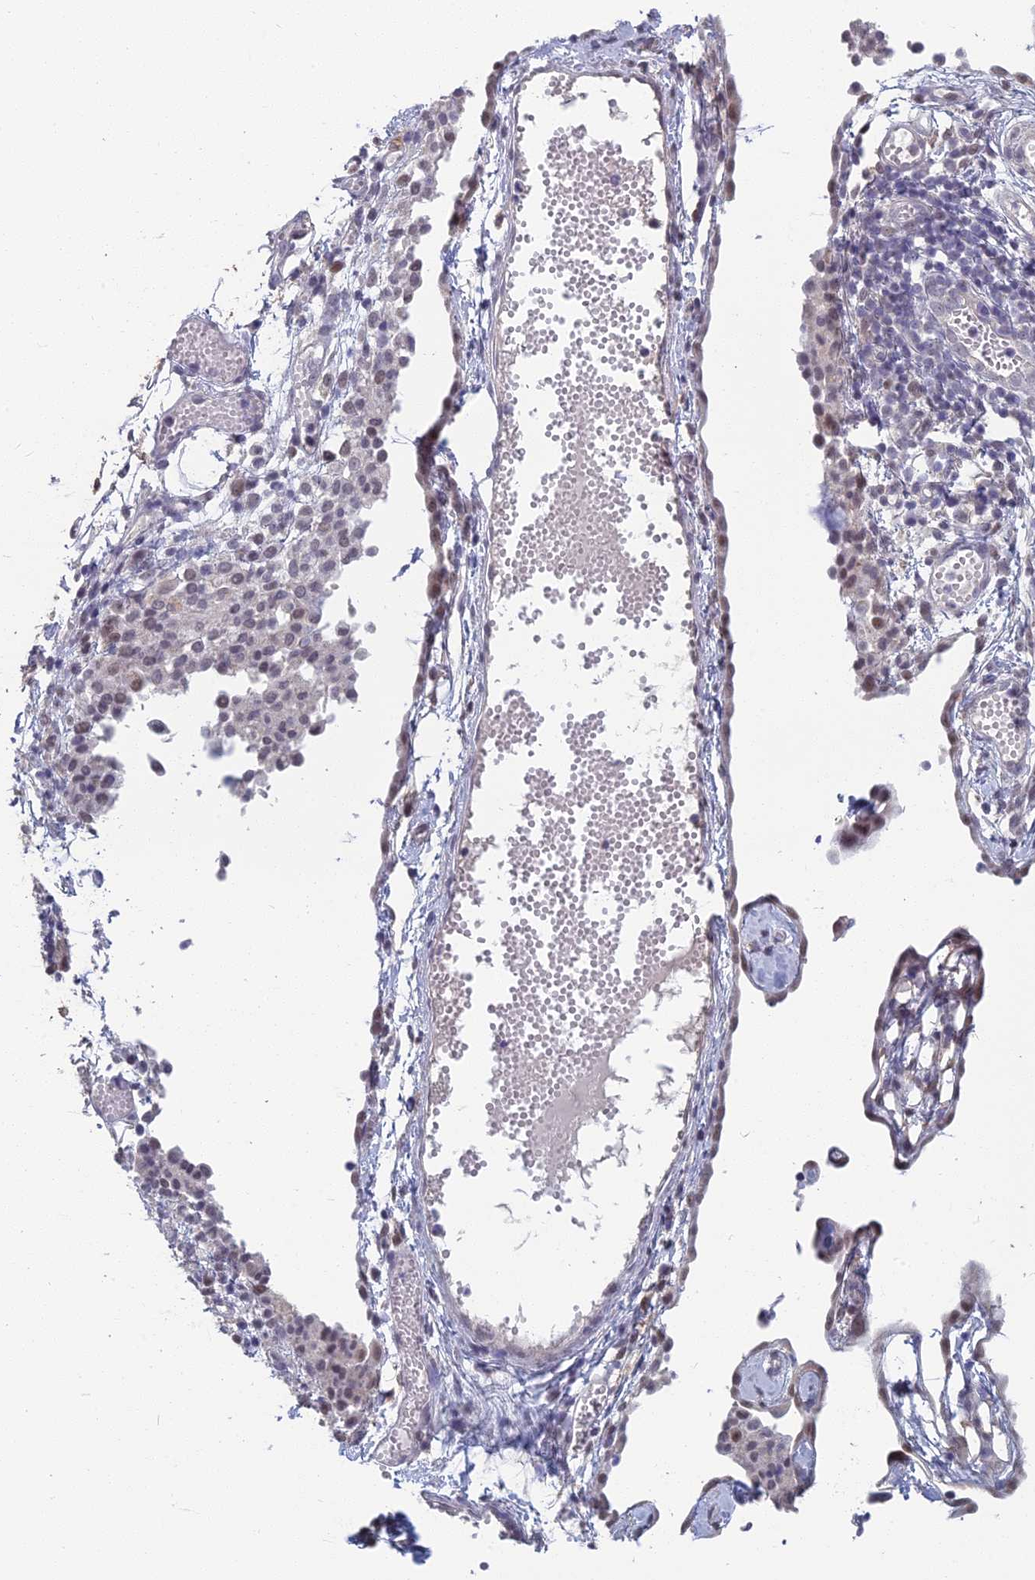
{"staining": {"intensity": "weak", "quantity": "25%-75%", "location": "nuclear"}, "tissue": "ovarian cancer", "cell_type": "Tumor cells", "image_type": "cancer", "snomed": [{"axis": "morphology", "description": "Carcinoma, endometroid"}, {"axis": "topography", "description": "Ovary"}], "caption": "Weak nuclear positivity is present in about 25%-75% of tumor cells in ovarian cancer.", "gene": "MT-CO3", "patient": {"sex": "female", "age": 42}}